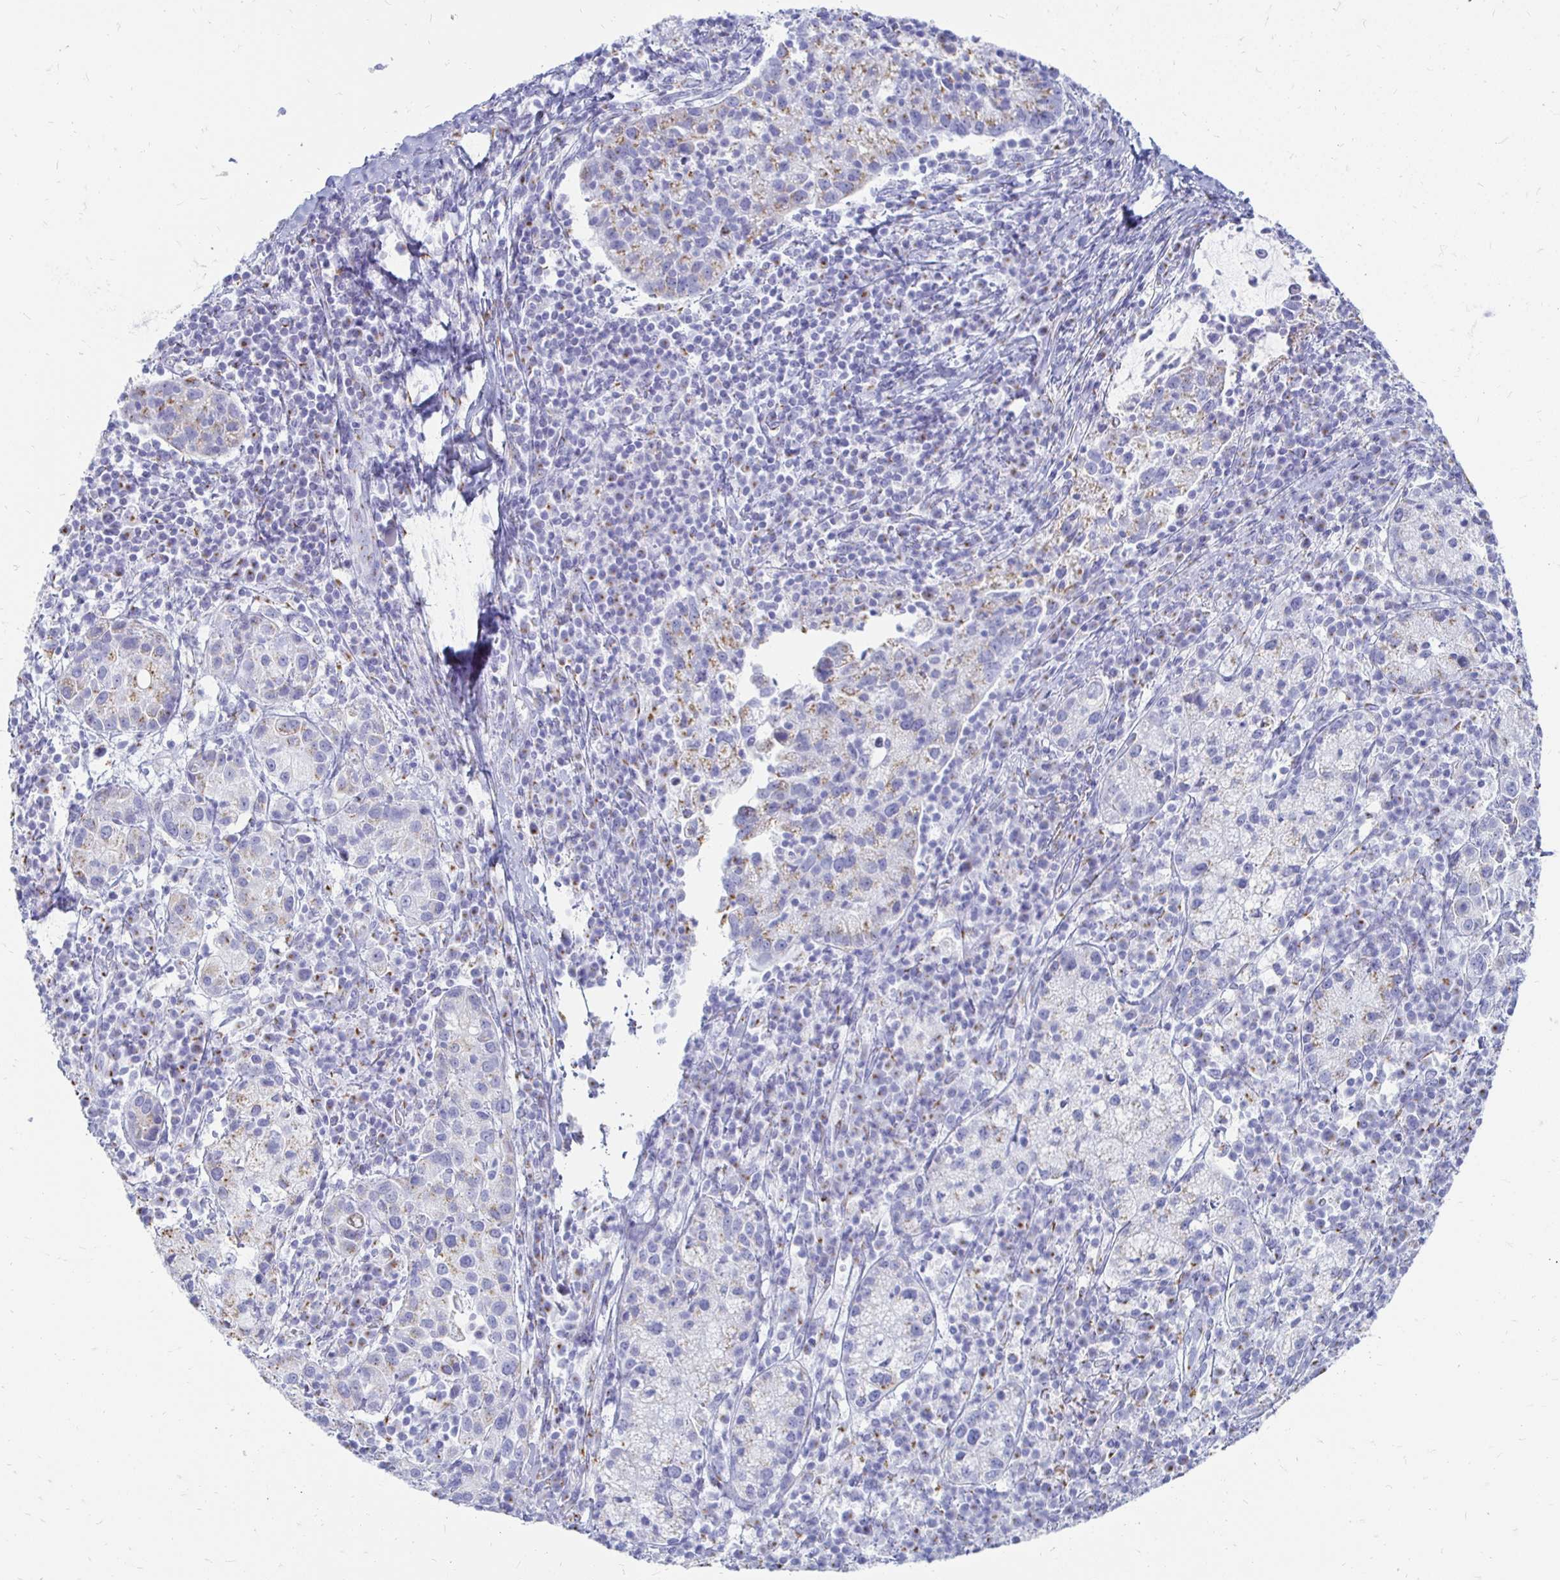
{"staining": {"intensity": "moderate", "quantity": "25%-75%", "location": "cytoplasmic/membranous"}, "tissue": "cervical cancer", "cell_type": "Tumor cells", "image_type": "cancer", "snomed": [{"axis": "morphology", "description": "Normal tissue, NOS"}, {"axis": "morphology", "description": "Adenocarcinoma, NOS"}, {"axis": "topography", "description": "Cervix"}], "caption": "Immunohistochemical staining of cervical cancer (adenocarcinoma) reveals moderate cytoplasmic/membranous protein positivity in approximately 25%-75% of tumor cells. The protein is stained brown, and the nuclei are stained in blue (DAB (3,3'-diaminobenzidine) IHC with brightfield microscopy, high magnification).", "gene": "PAGE4", "patient": {"sex": "female", "age": 44}}